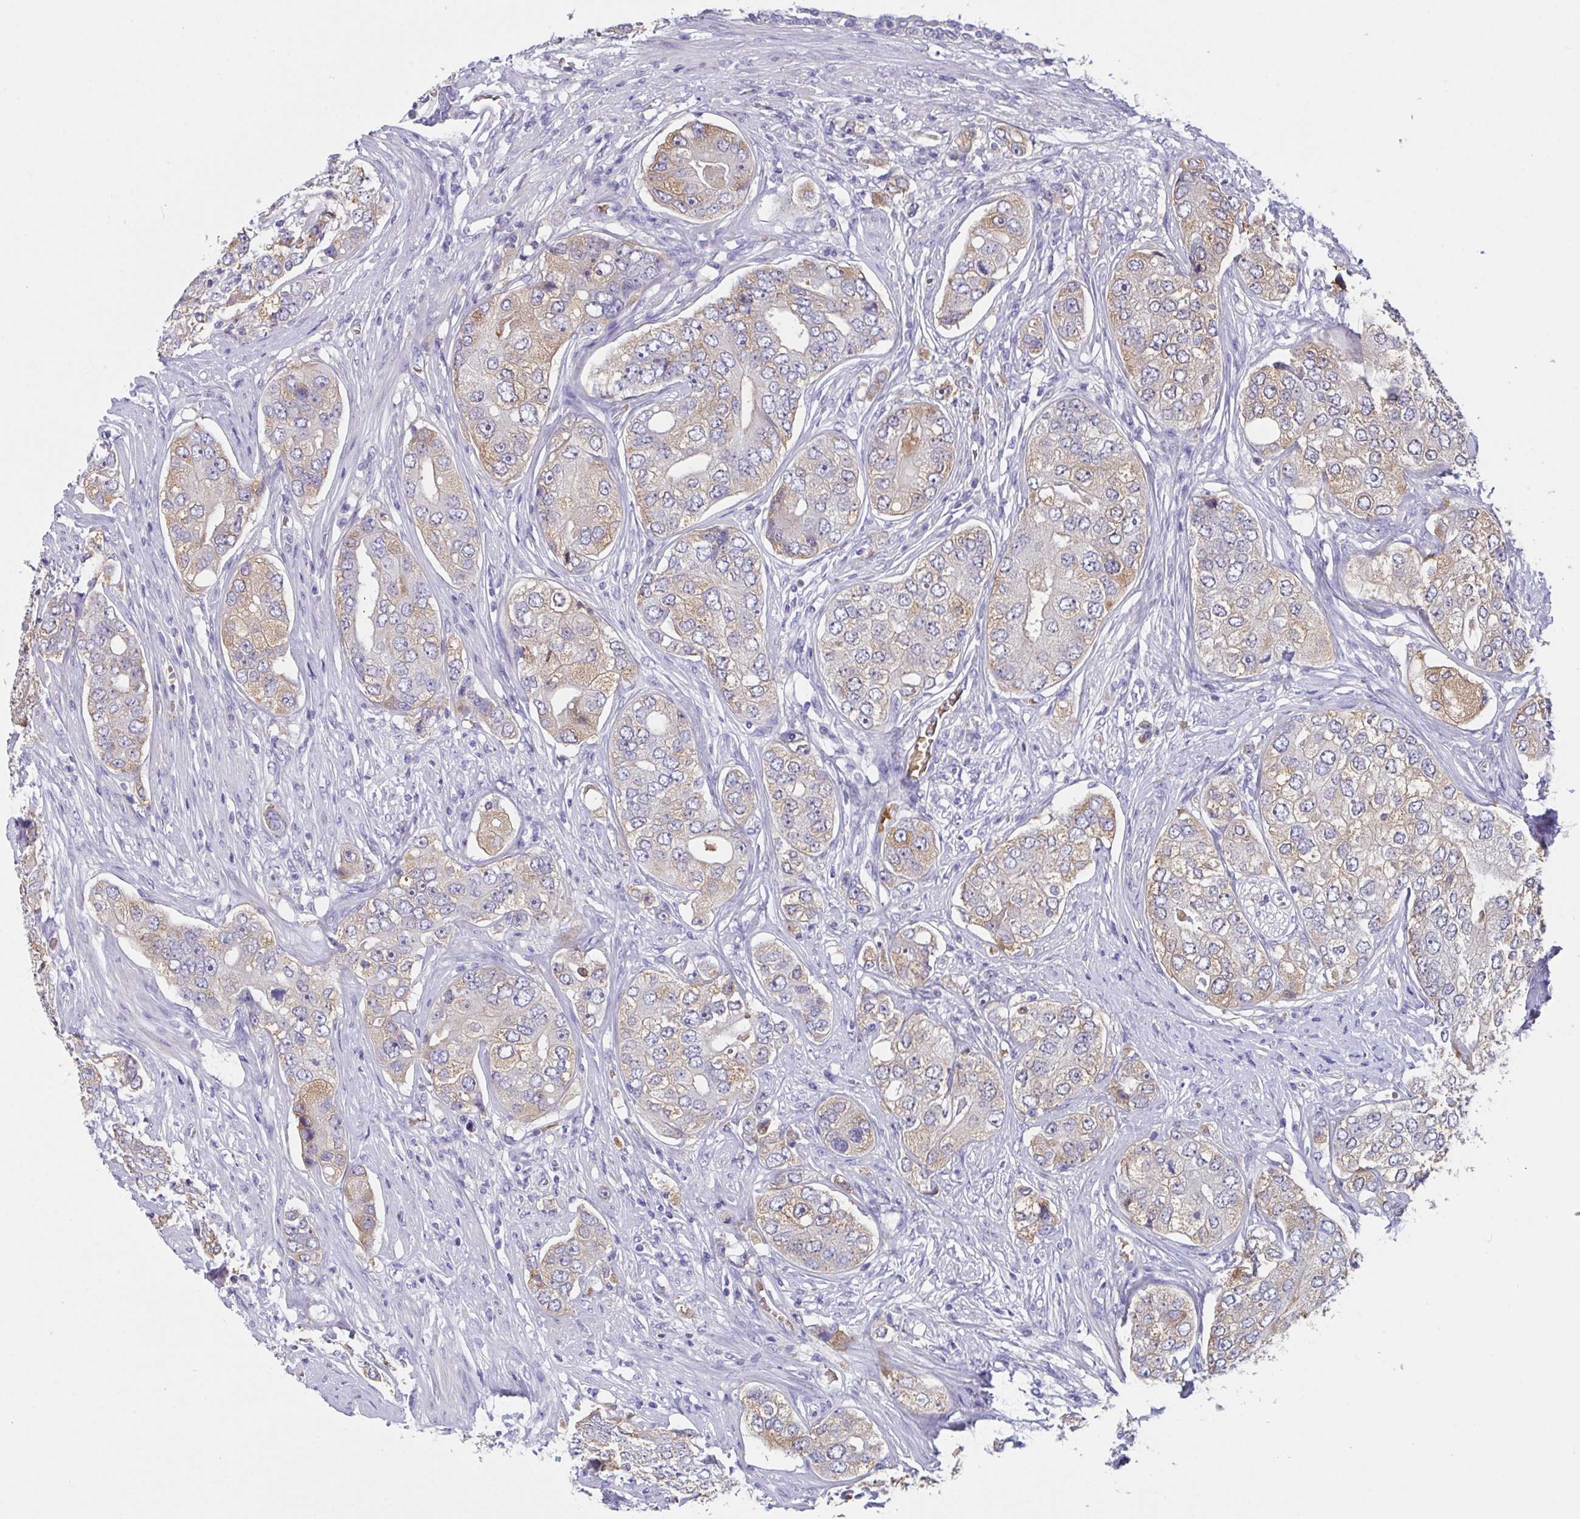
{"staining": {"intensity": "weak", "quantity": "25%-75%", "location": "cytoplasmic/membranous"}, "tissue": "prostate cancer", "cell_type": "Tumor cells", "image_type": "cancer", "snomed": [{"axis": "morphology", "description": "Adenocarcinoma, High grade"}, {"axis": "topography", "description": "Prostate"}], "caption": "Prostate cancer stained for a protein (brown) demonstrates weak cytoplasmic/membranous positive positivity in about 25%-75% of tumor cells.", "gene": "TFAP2C", "patient": {"sex": "male", "age": 60}}